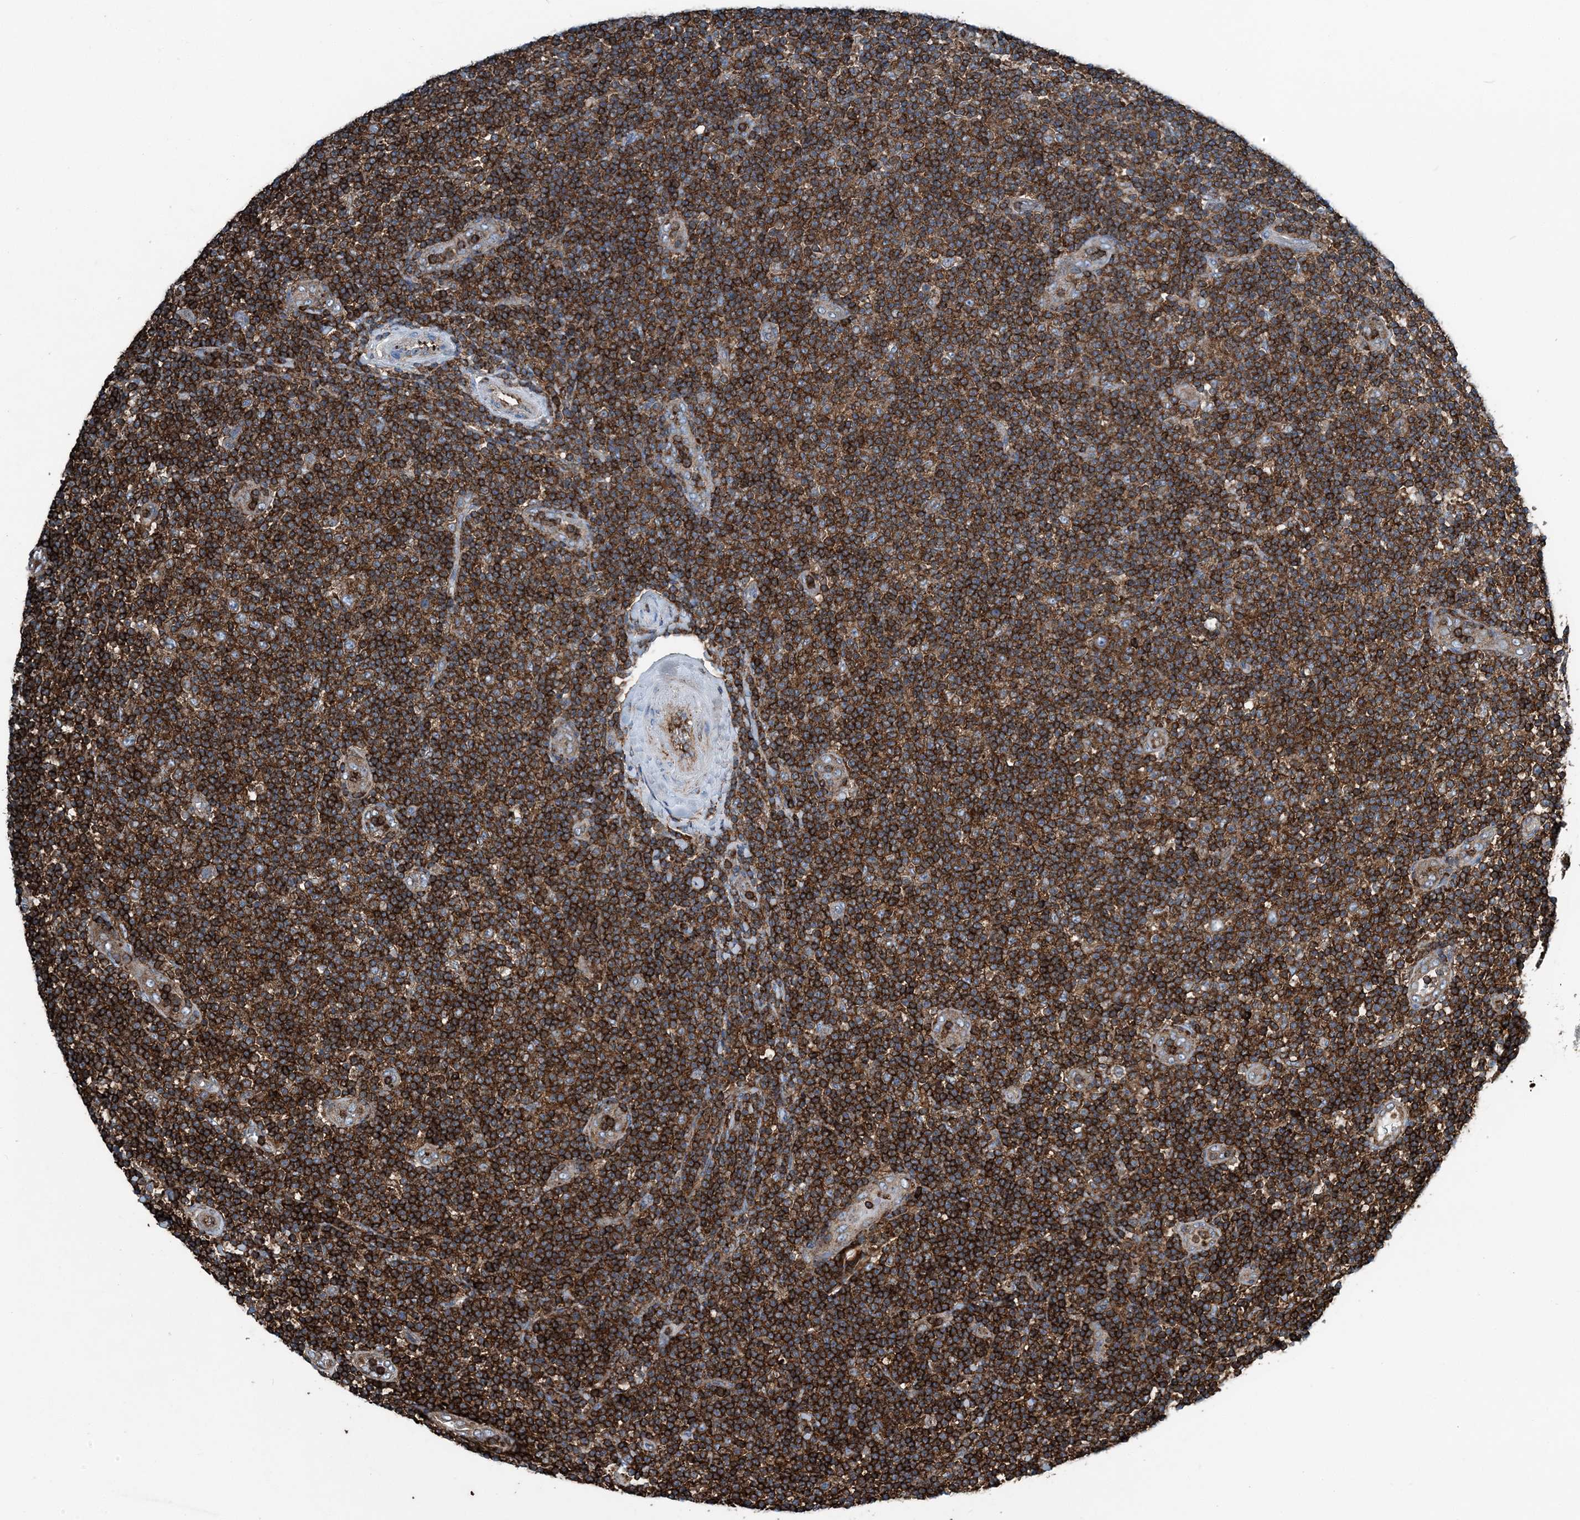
{"staining": {"intensity": "strong", "quantity": ">75%", "location": "cytoplasmic/membranous"}, "tissue": "lymphoma", "cell_type": "Tumor cells", "image_type": "cancer", "snomed": [{"axis": "morphology", "description": "Malignant lymphoma, non-Hodgkin's type, Low grade"}, {"axis": "topography", "description": "Lymph node"}], "caption": "Tumor cells demonstrate high levels of strong cytoplasmic/membranous expression in approximately >75% of cells in malignant lymphoma, non-Hodgkin's type (low-grade). Immunohistochemistry (ihc) stains the protein in brown and the nuclei are stained blue.", "gene": "CFL1", "patient": {"sex": "male", "age": 83}}